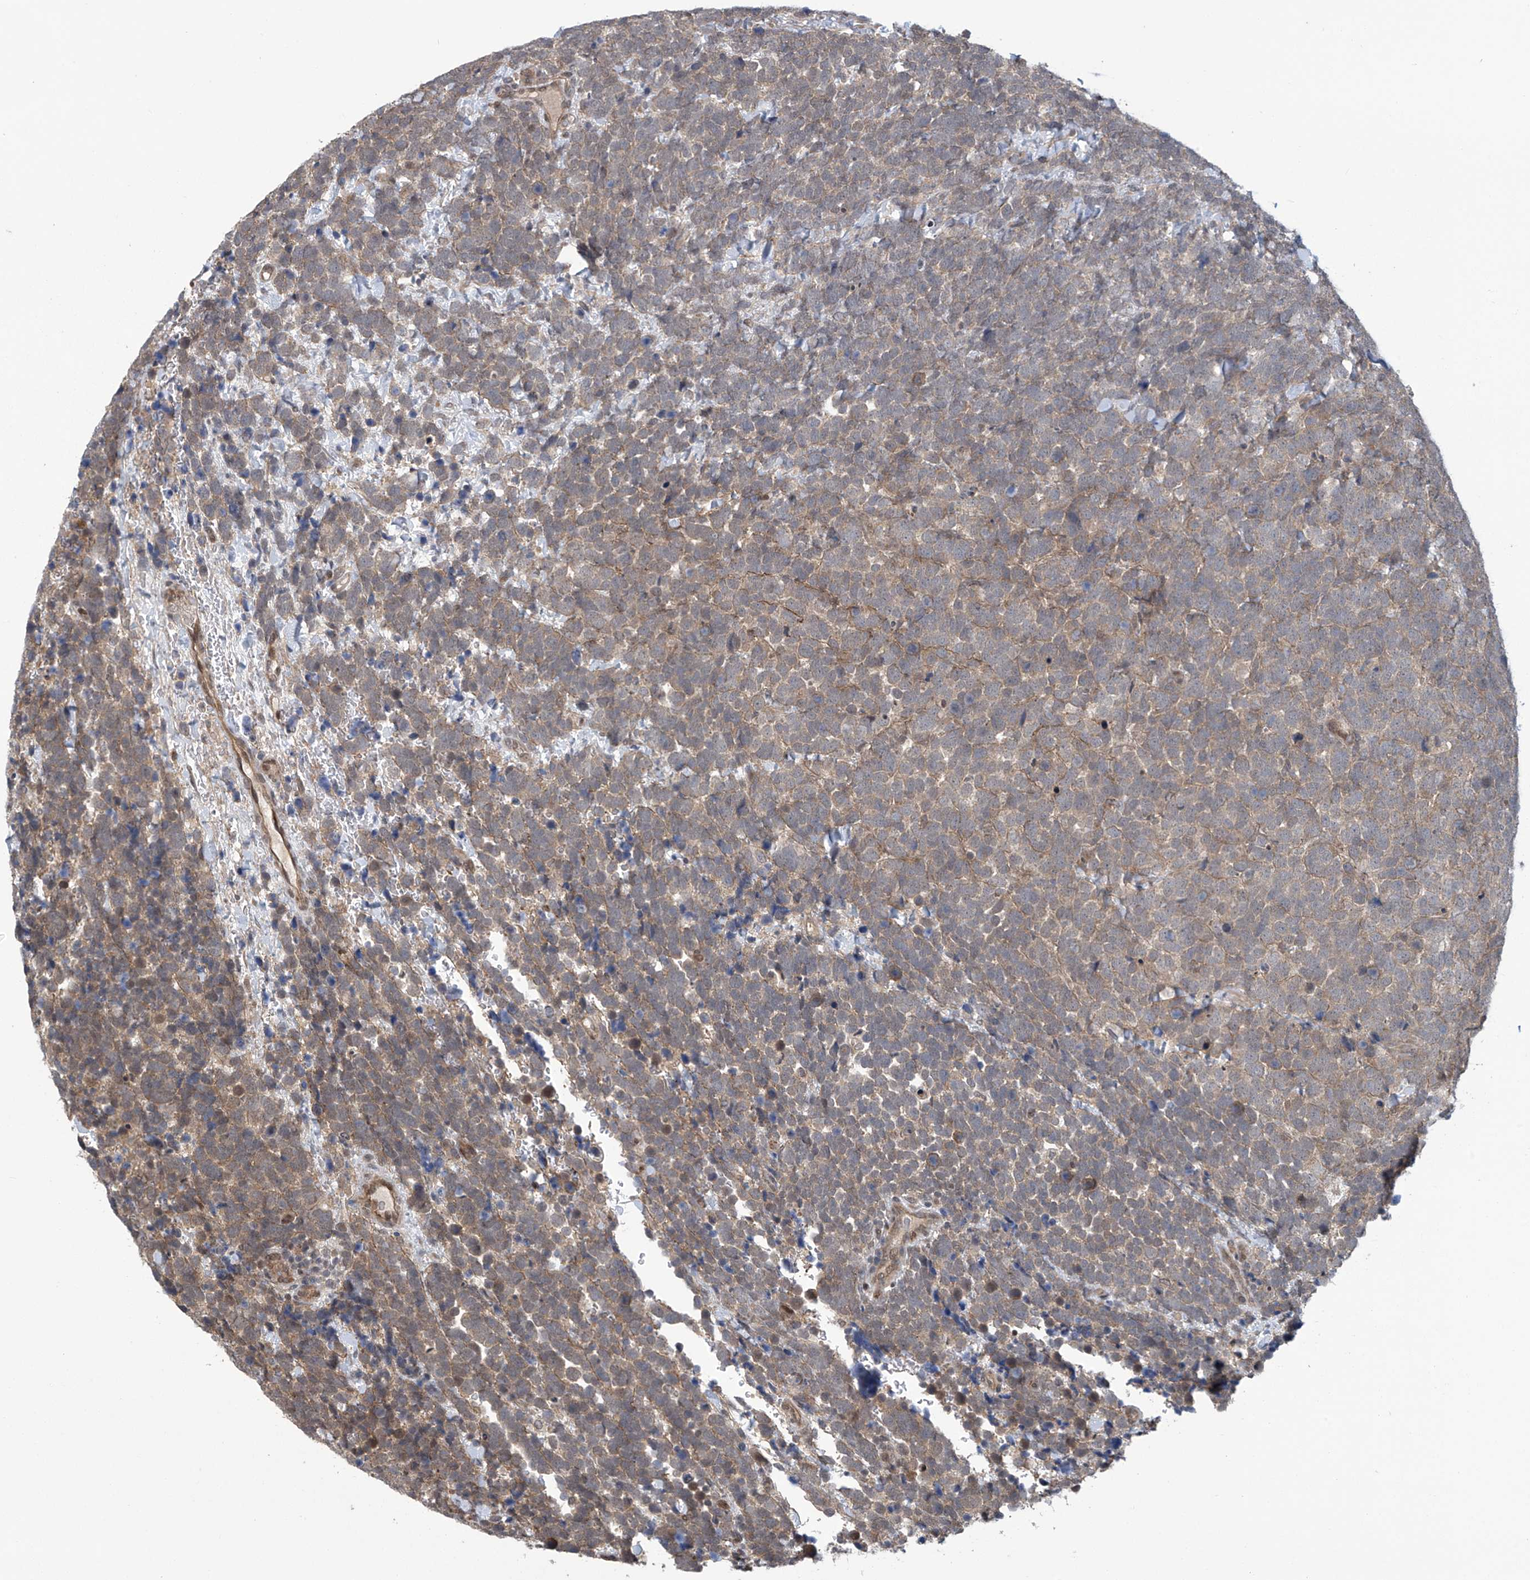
{"staining": {"intensity": "weak", "quantity": ">75%", "location": "cytoplasmic/membranous"}, "tissue": "urothelial cancer", "cell_type": "Tumor cells", "image_type": "cancer", "snomed": [{"axis": "morphology", "description": "Urothelial carcinoma, High grade"}, {"axis": "topography", "description": "Urinary bladder"}], "caption": "Human urothelial carcinoma (high-grade) stained with a brown dye displays weak cytoplasmic/membranous positive expression in approximately >75% of tumor cells.", "gene": "ABHD13", "patient": {"sex": "female", "age": 82}}